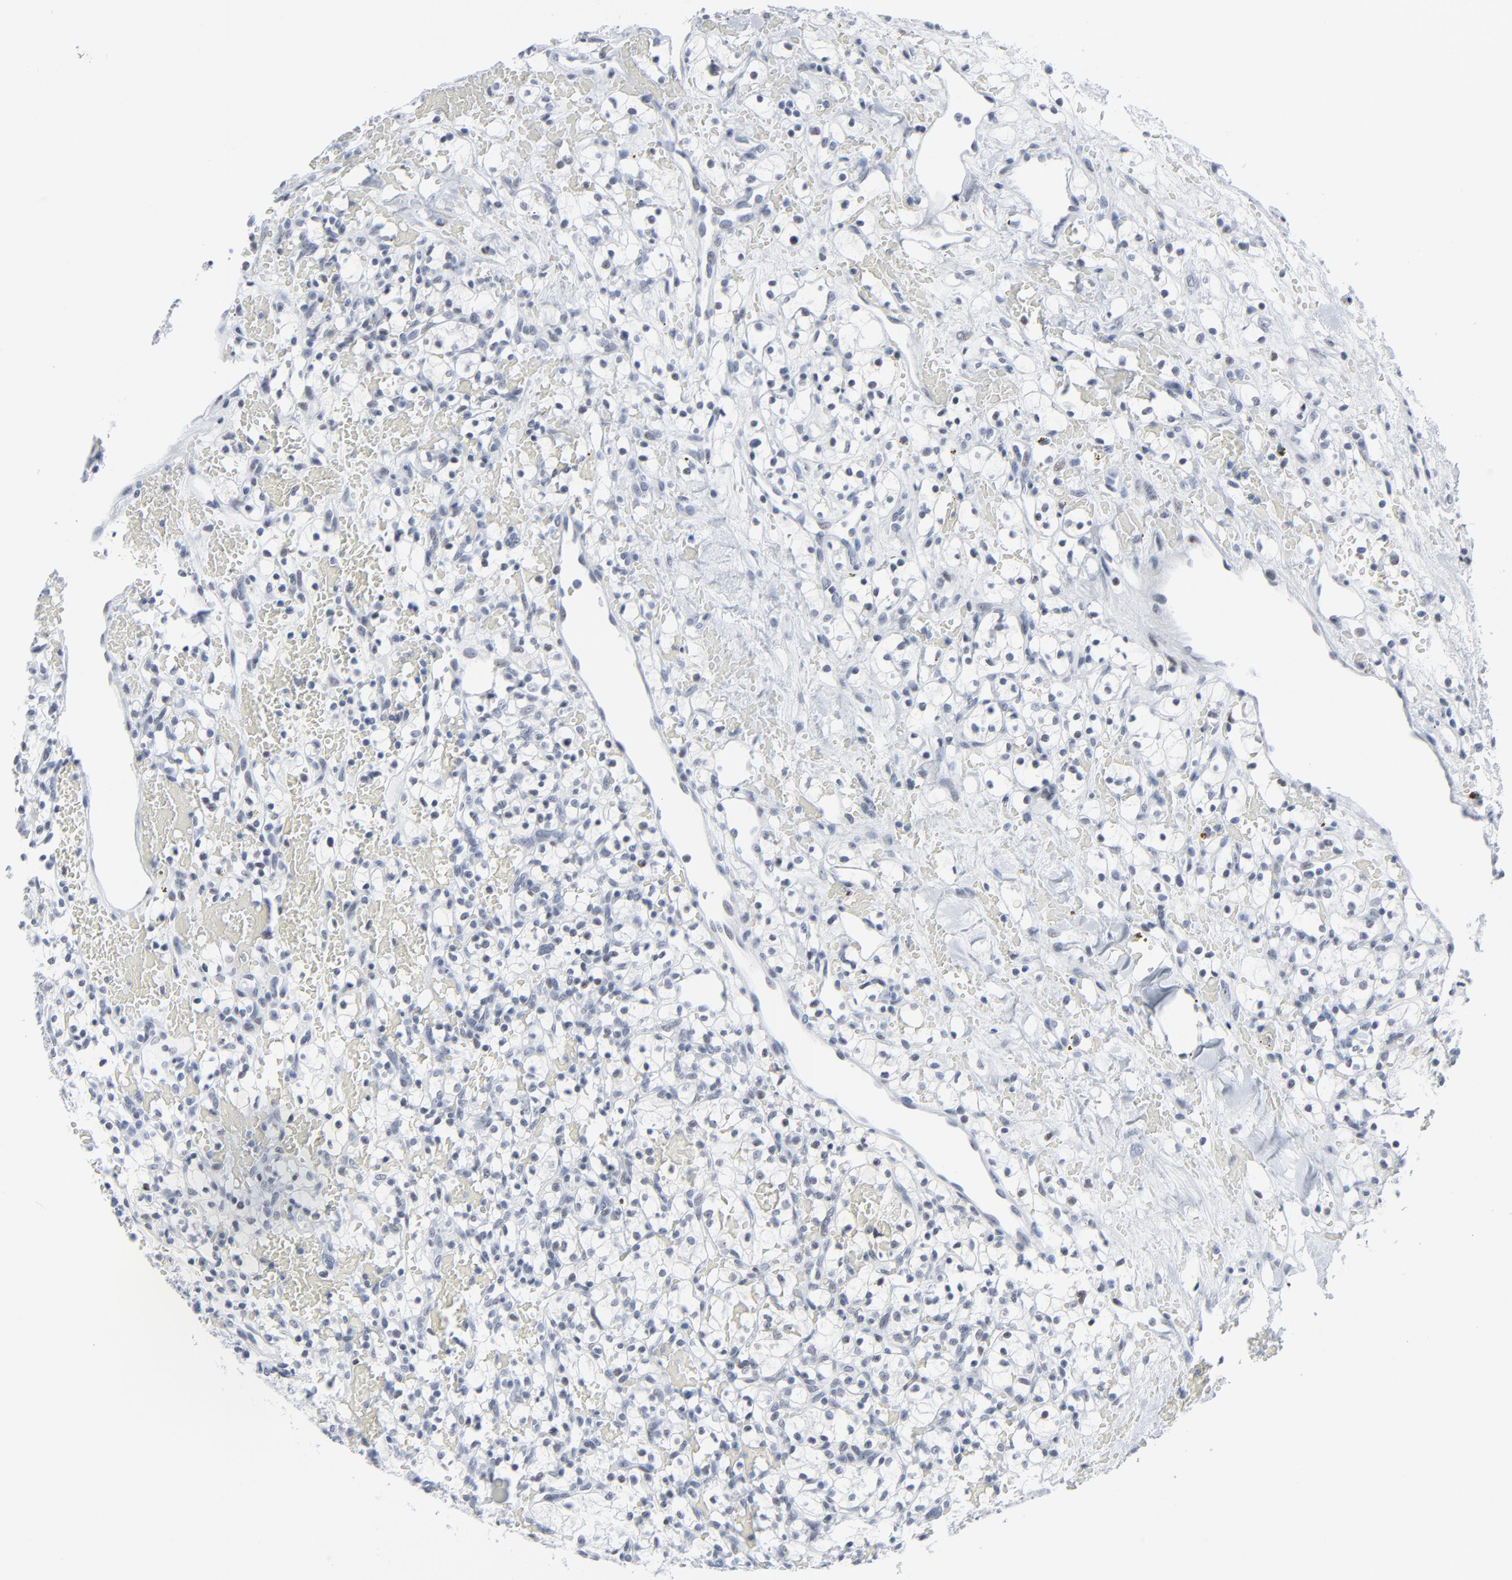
{"staining": {"intensity": "negative", "quantity": "none", "location": "none"}, "tissue": "renal cancer", "cell_type": "Tumor cells", "image_type": "cancer", "snomed": [{"axis": "morphology", "description": "Adenocarcinoma, NOS"}, {"axis": "topography", "description": "Kidney"}], "caption": "Adenocarcinoma (renal) stained for a protein using immunohistochemistry (IHC) reveals no expression tumor cells.", "gene": "SIRT1", "patient": {"sex": "female", "age": 60}}